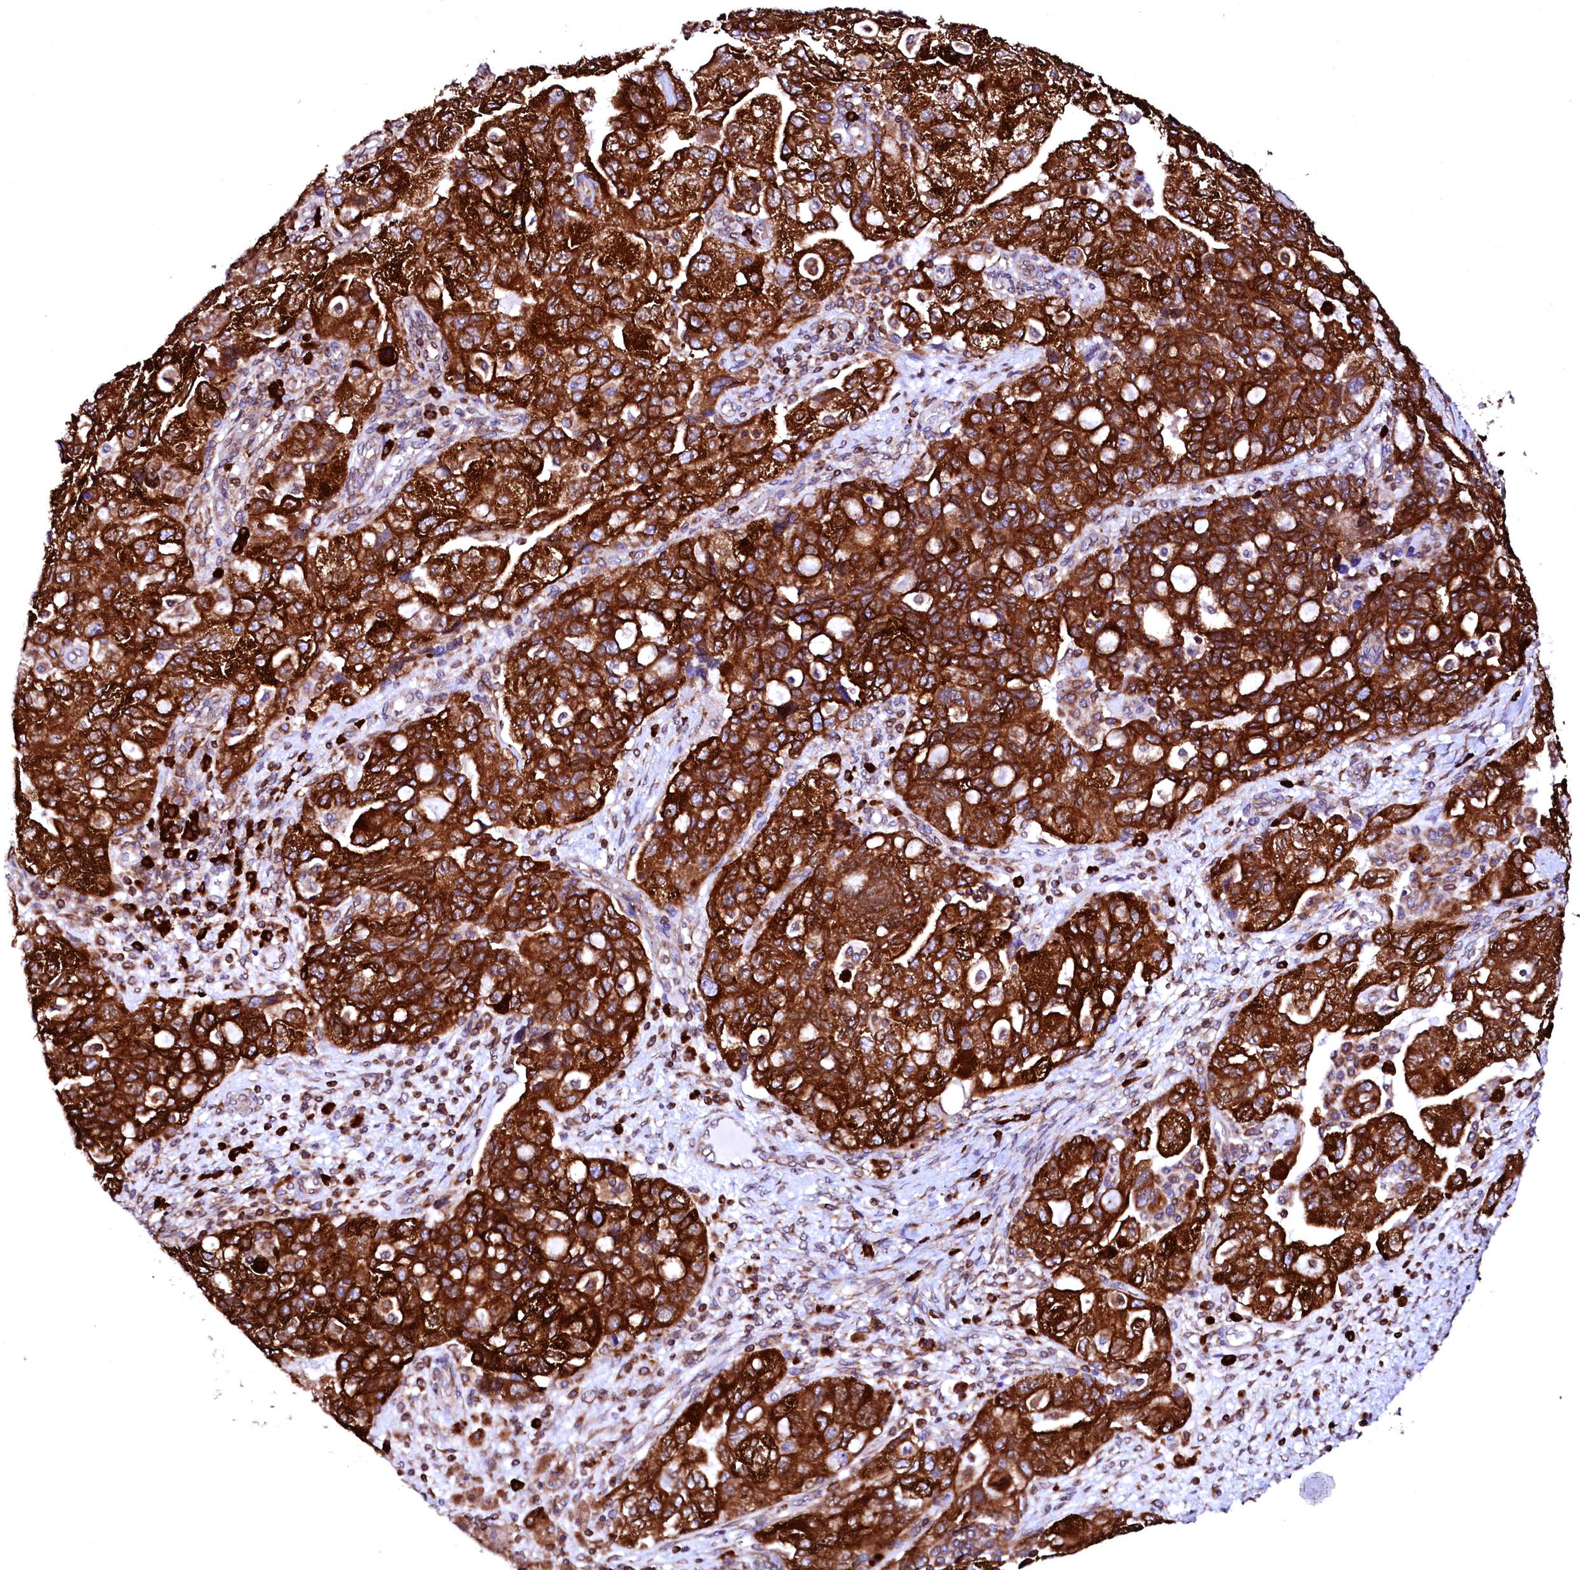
{"staining": {"intensity": "strong", "quantity": ">75%", "location": "cytoplasmic/membranous"}, "tissue": "ovarian cancer", "cell_type": "Tumor cells", "image_type": "cancer", "snomed": [{"axis": "morphology", "description": "Carcinoma, endometroid"}, {"axis": "topography", "description": "Ovary"}], "caption": "Immunohistochemistry of endometroid carcinoma (ovarian) exhibits high levels of strong cytoplasmic/membranous positivity in approximately >75% of tumor cells.", "gene": "DERL1", "patient": {"sex": "female", "age": 51}}